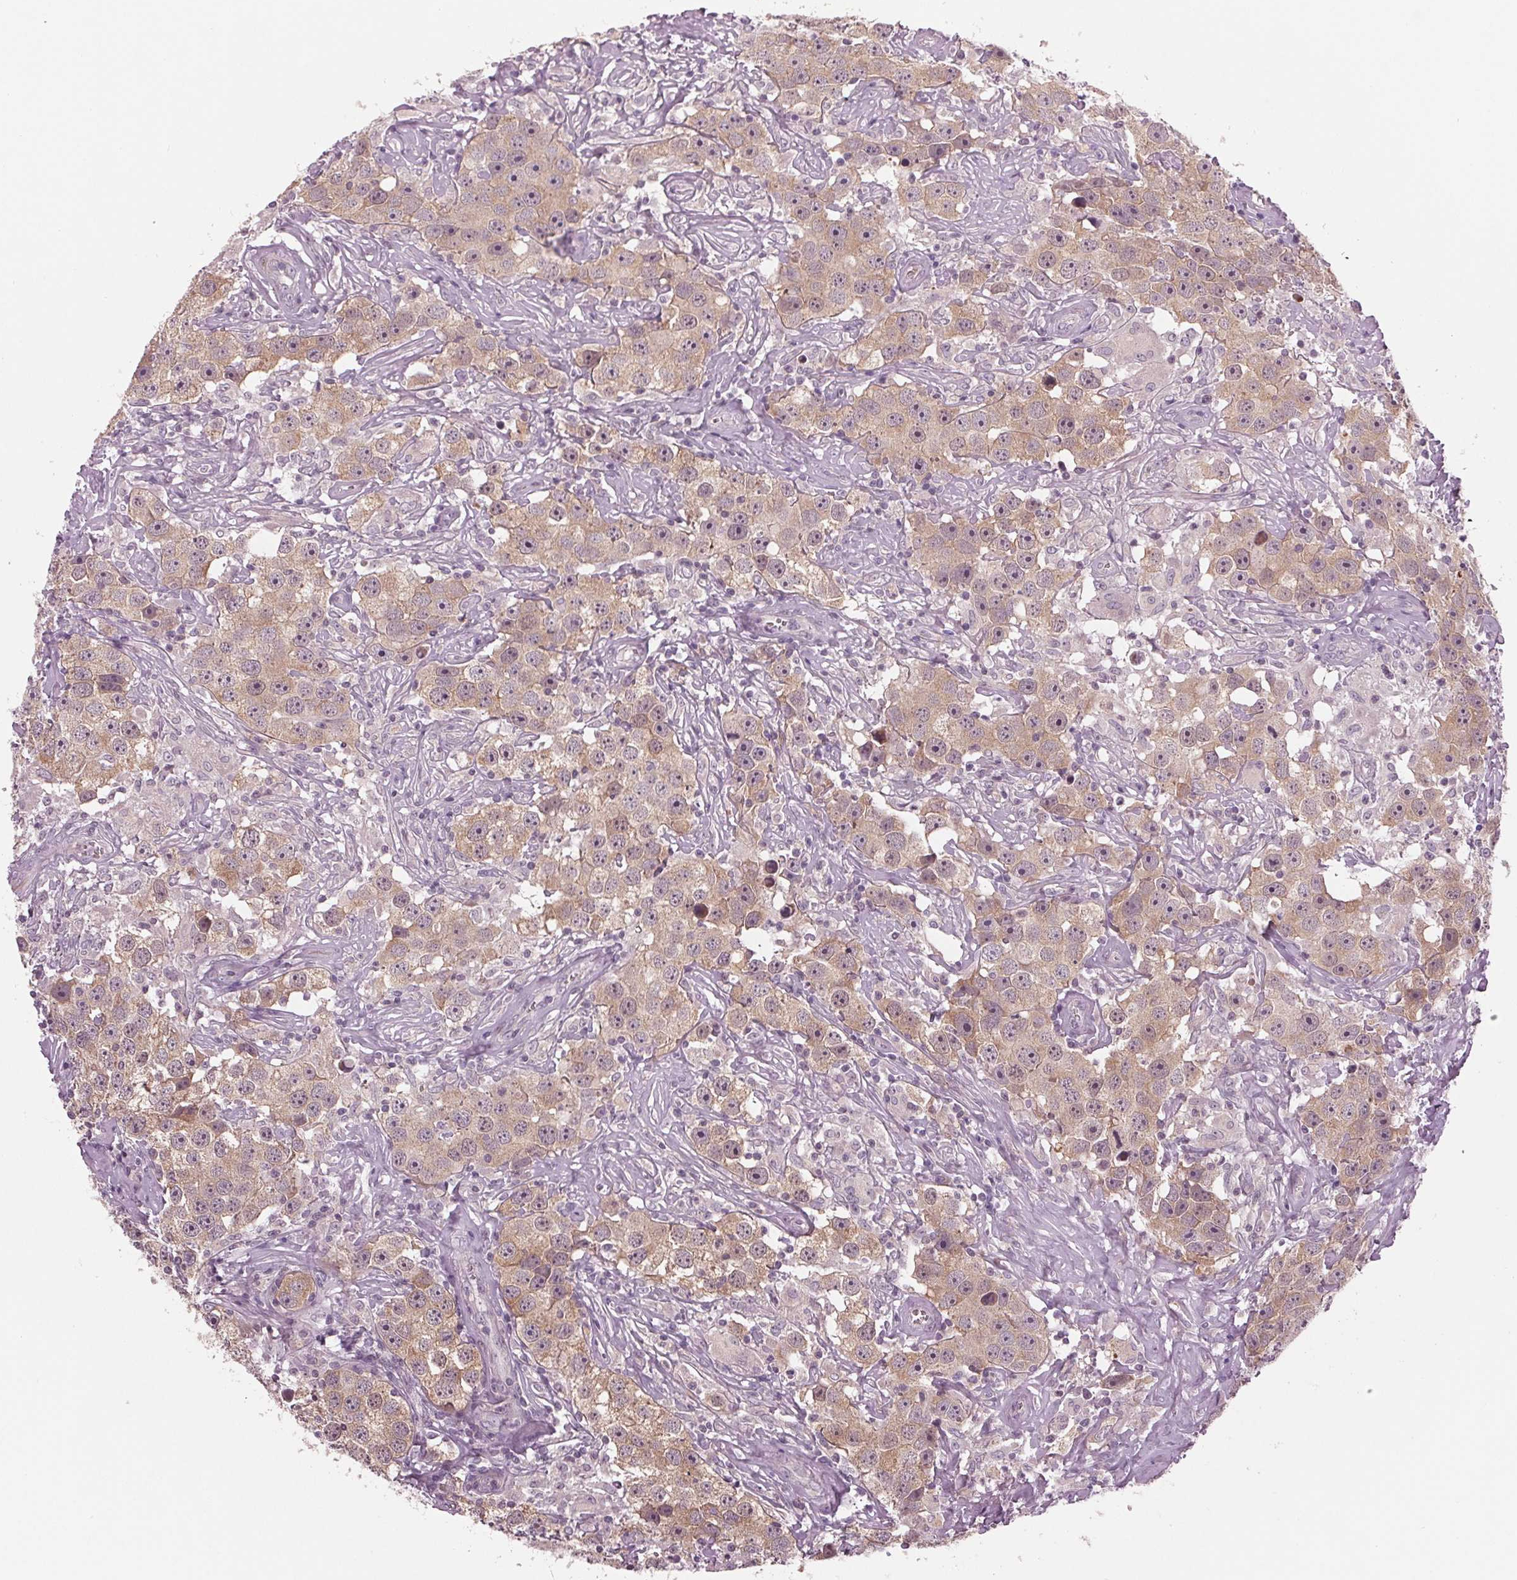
{"staining": {"intensity": "weak", "quantity": ">75%", "location": "cytoplasmic/membranous"}, "tissue": "testis cancer", "cell_type": "Tumor cells", "image_type": "cancer", "snomed": [{"axis": "morphology", "description": "Seminoma, NOS"}, {"axis": "topography", "description": "Testis"}], "caption": "IHC of human seminoma (testis) reveals low levels of weak cytoplasmic/membranous expression in about >75% of tumor cells. (IHC, brightfield microscopy, high magnification).", "gene": "ZNF605", "patient": {"sex": "male", "age": 49}}